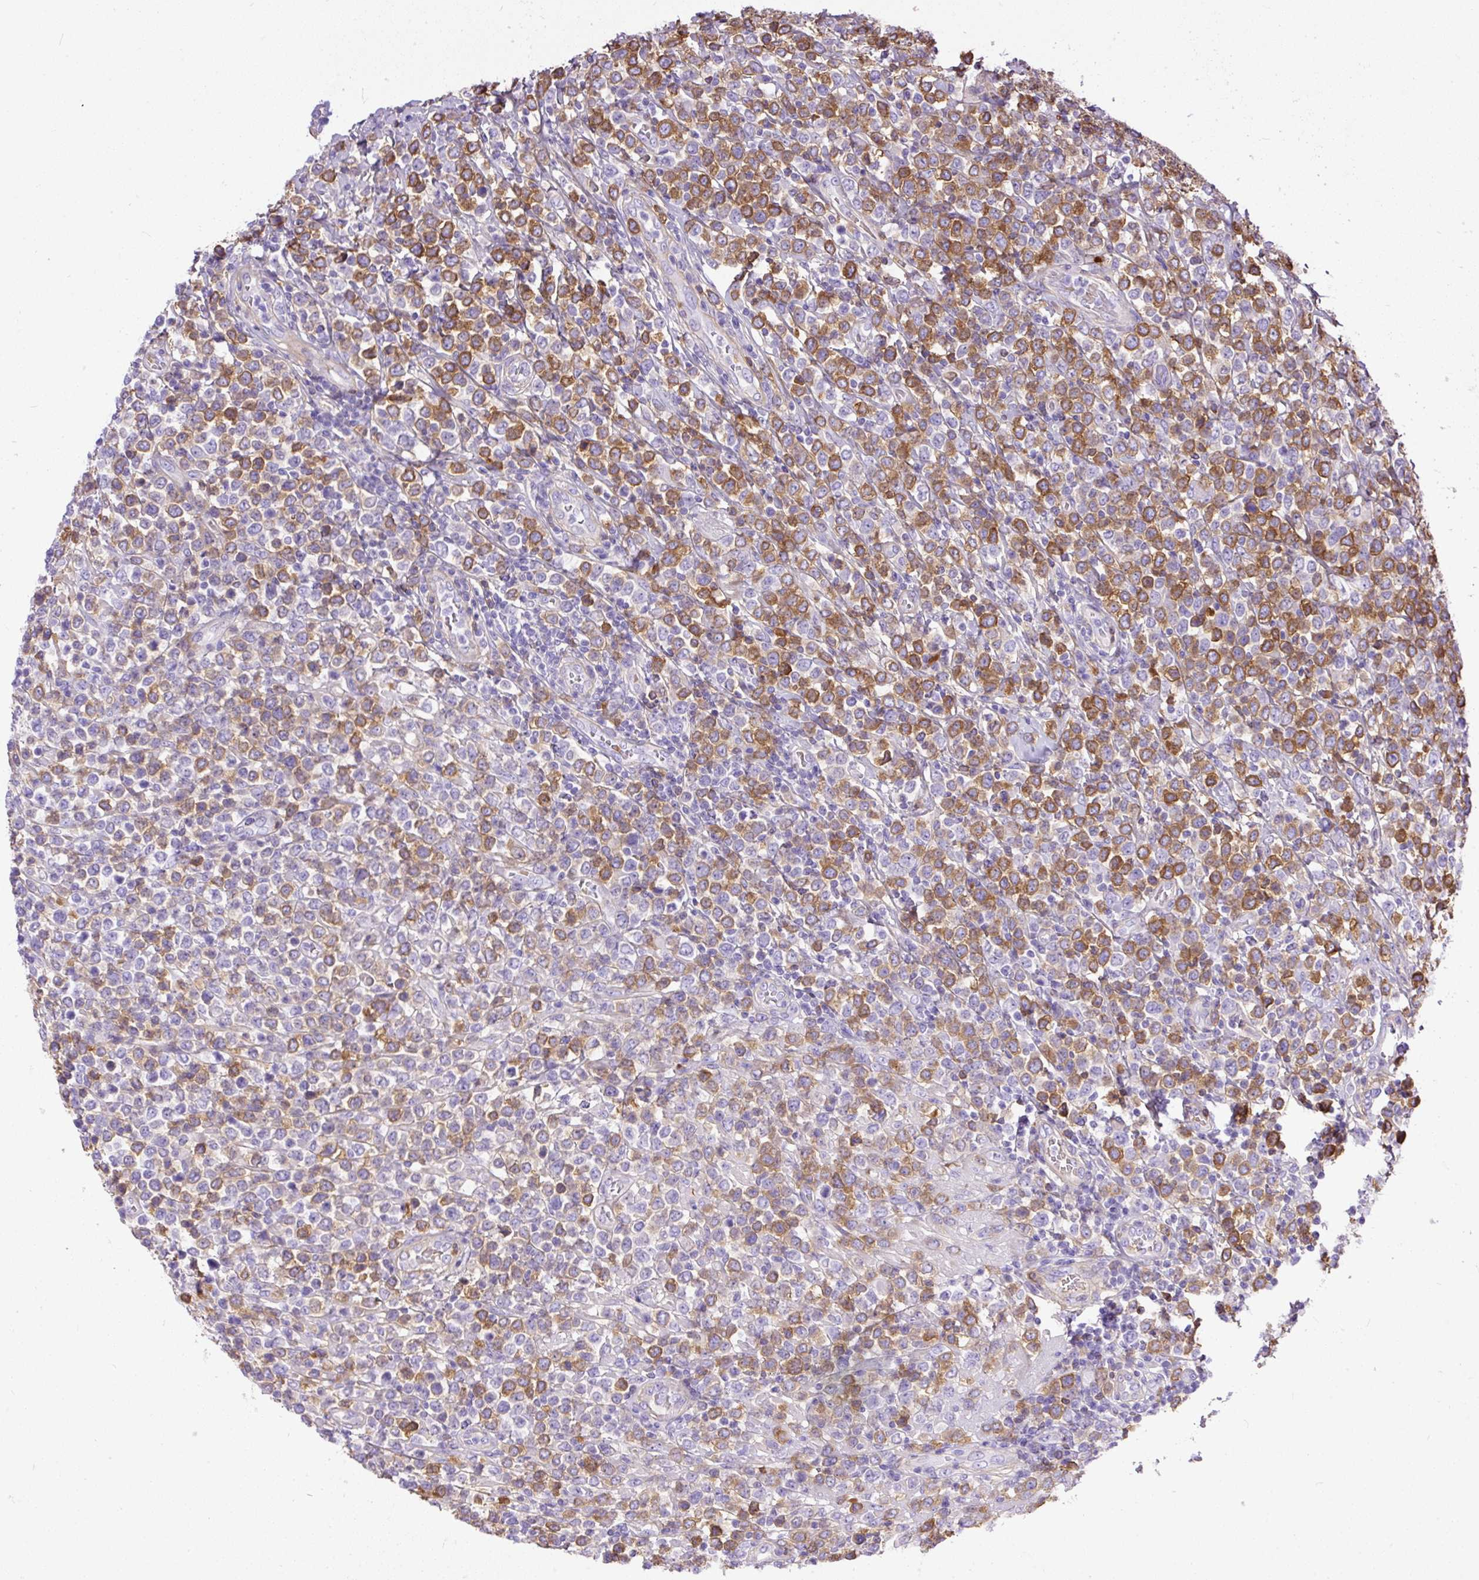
{"staining": {"intensity": "negative", "quantity": "none", "location": "none"}, "tissue": "lymphoma", "cell_type": "Tumor cells", "image_type": "cancer", "snomed": [{"axis": "morphology", "description": "Malignant lymphoma, non-Hodgkin's type, High grade"}, {"axis": "topography", "description": "Soft tissue"}], "caption": "This micrograph is of malignant lymphoma, non-Hodgkin's type (high-grade) stained with IHC to label a protein in brown with the nuclei are counter-stained blue. There is no staining in tumor cells.", "gene": "CLEC3B", "patient": {"sex": "female", "age": 56}}